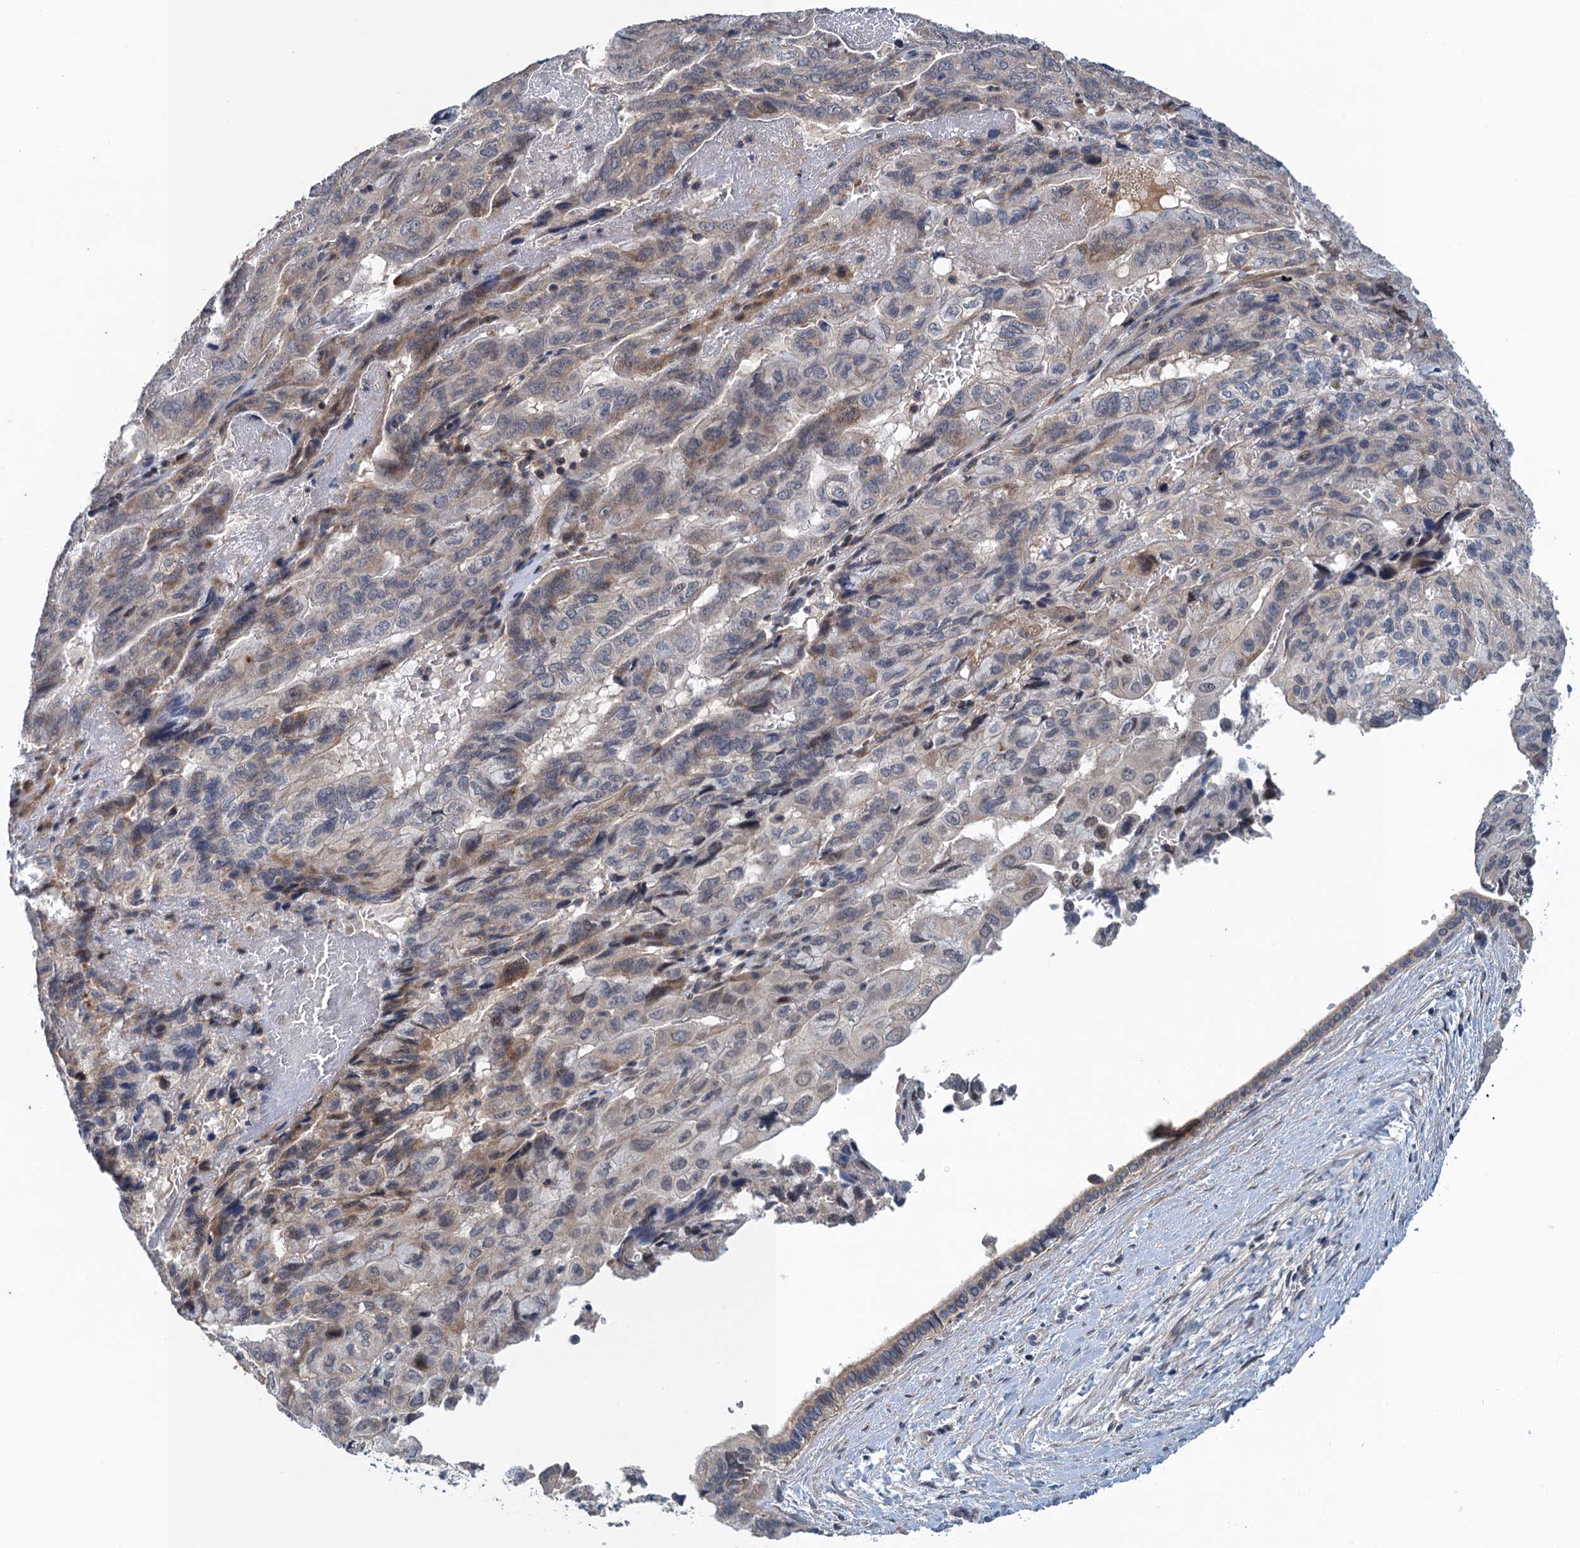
{"staining": {"intensity": "weak", "quantity": "<25%", "location": "cytoplasmic/membranous"}, "tissue": "pancreatic cancer", "cell_type": "Tumor cells", "image_type": "cancer", "snomed": [{"axis": "morphology", "description": "Adenocarcinoma, NOS"}, {"axis": "topography", "description": "Pancreas"}], "caption": "This is a image of immunohistochemistry staining of pancreatic cancer, which shows no expression in tumor cells.", "gene": "MDM1", "patient": {"sex": "male", "age": 51}}